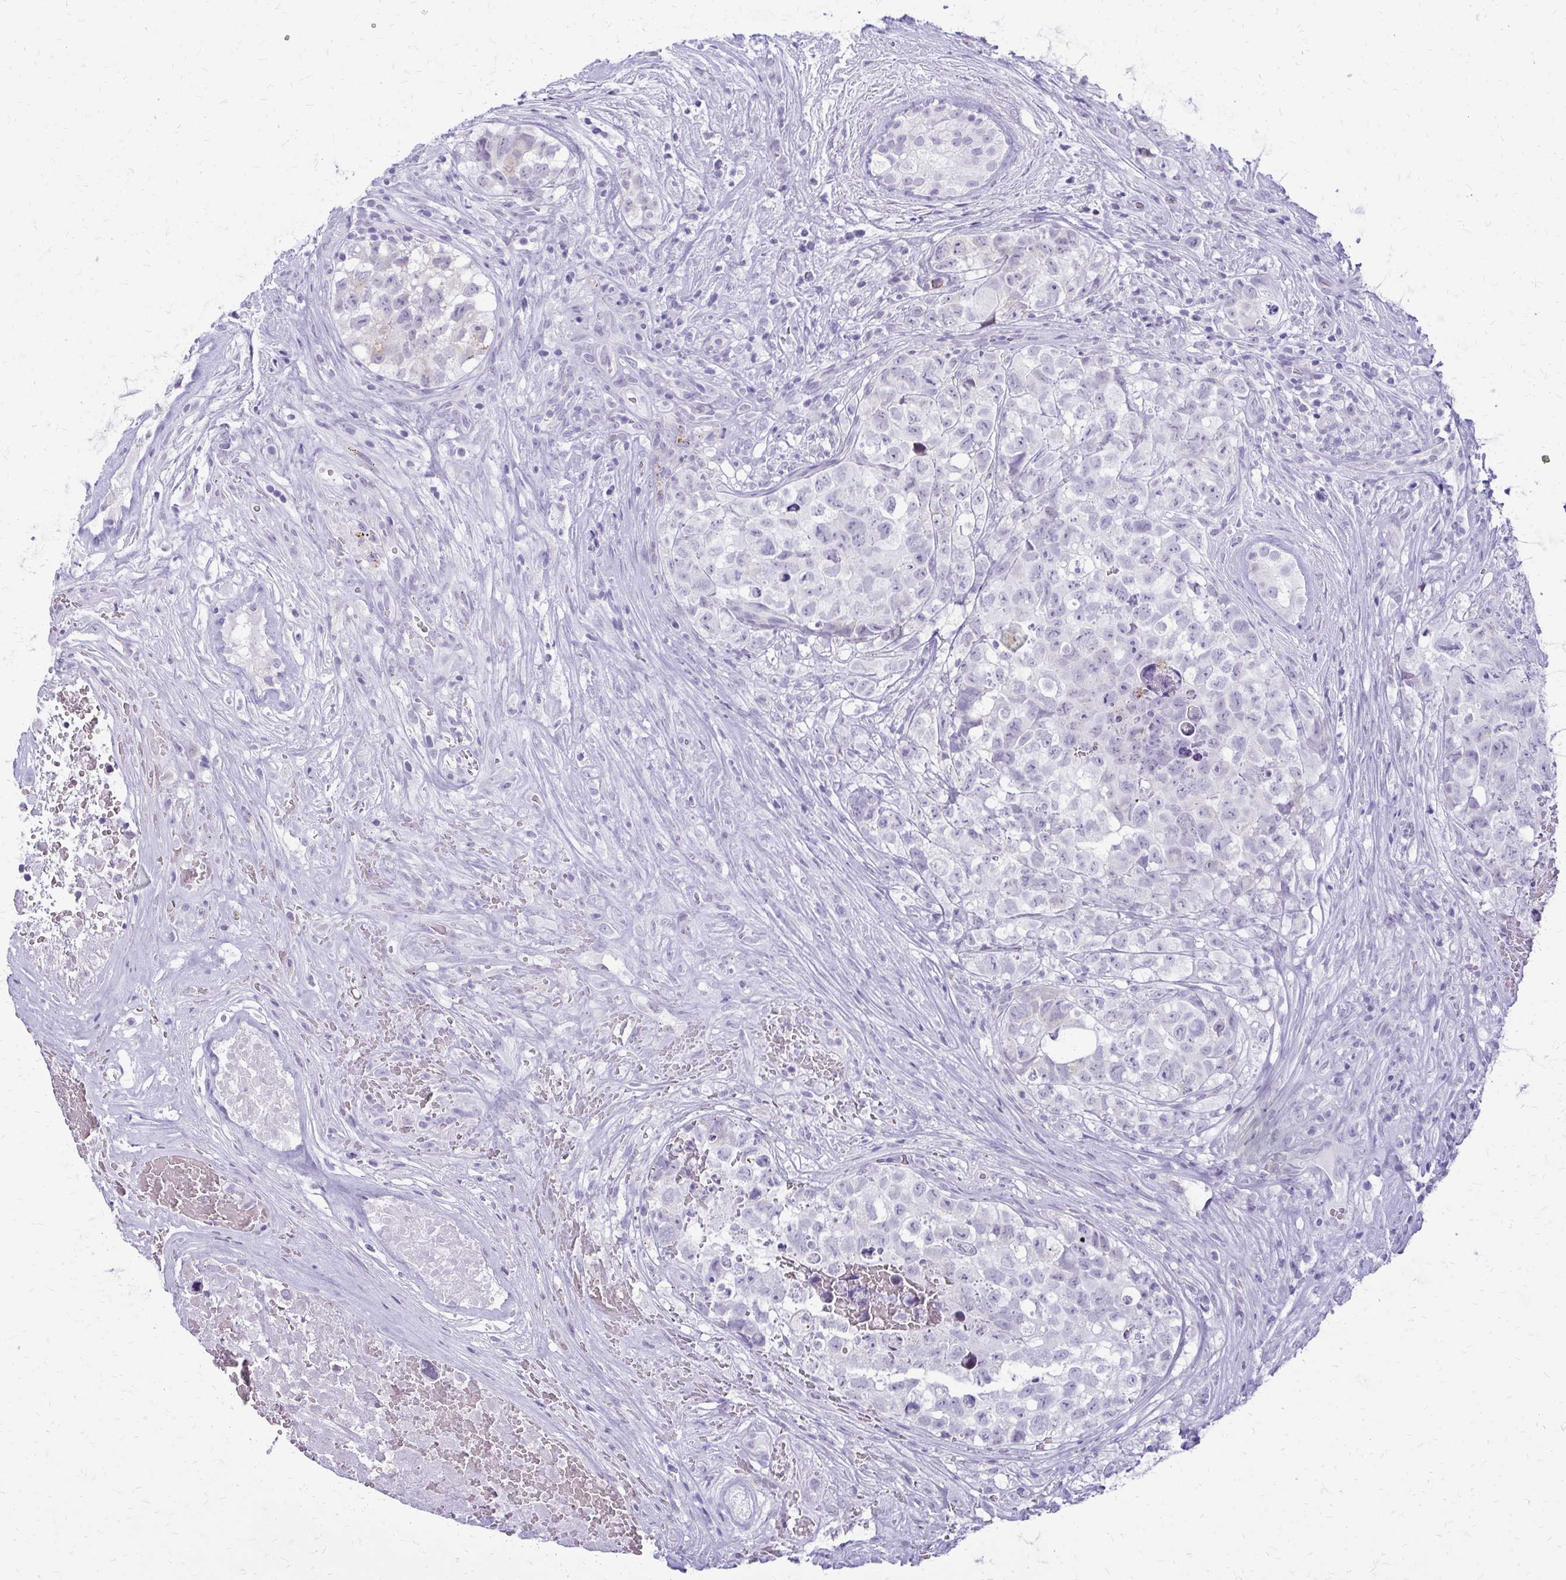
{"staining": {"intensity": "negative", "quantity": "none", "location": "none"}, "tissue": "testis cancer", "cell_type": "Tumor cells", "image_type": "cancer", "snomed": [{"axis": "morphology", "description": "Carcinoma, Embryonal, NOS"}, {"axis": "topography", "description": "Testis"}], "caption": "Immunohistochemistry image of human testis cancer stained for a protein (brown), which displays no positivity in tumor cells.", "gene": "FAM162B", "patient": {"sex": "male", "age": 18}}